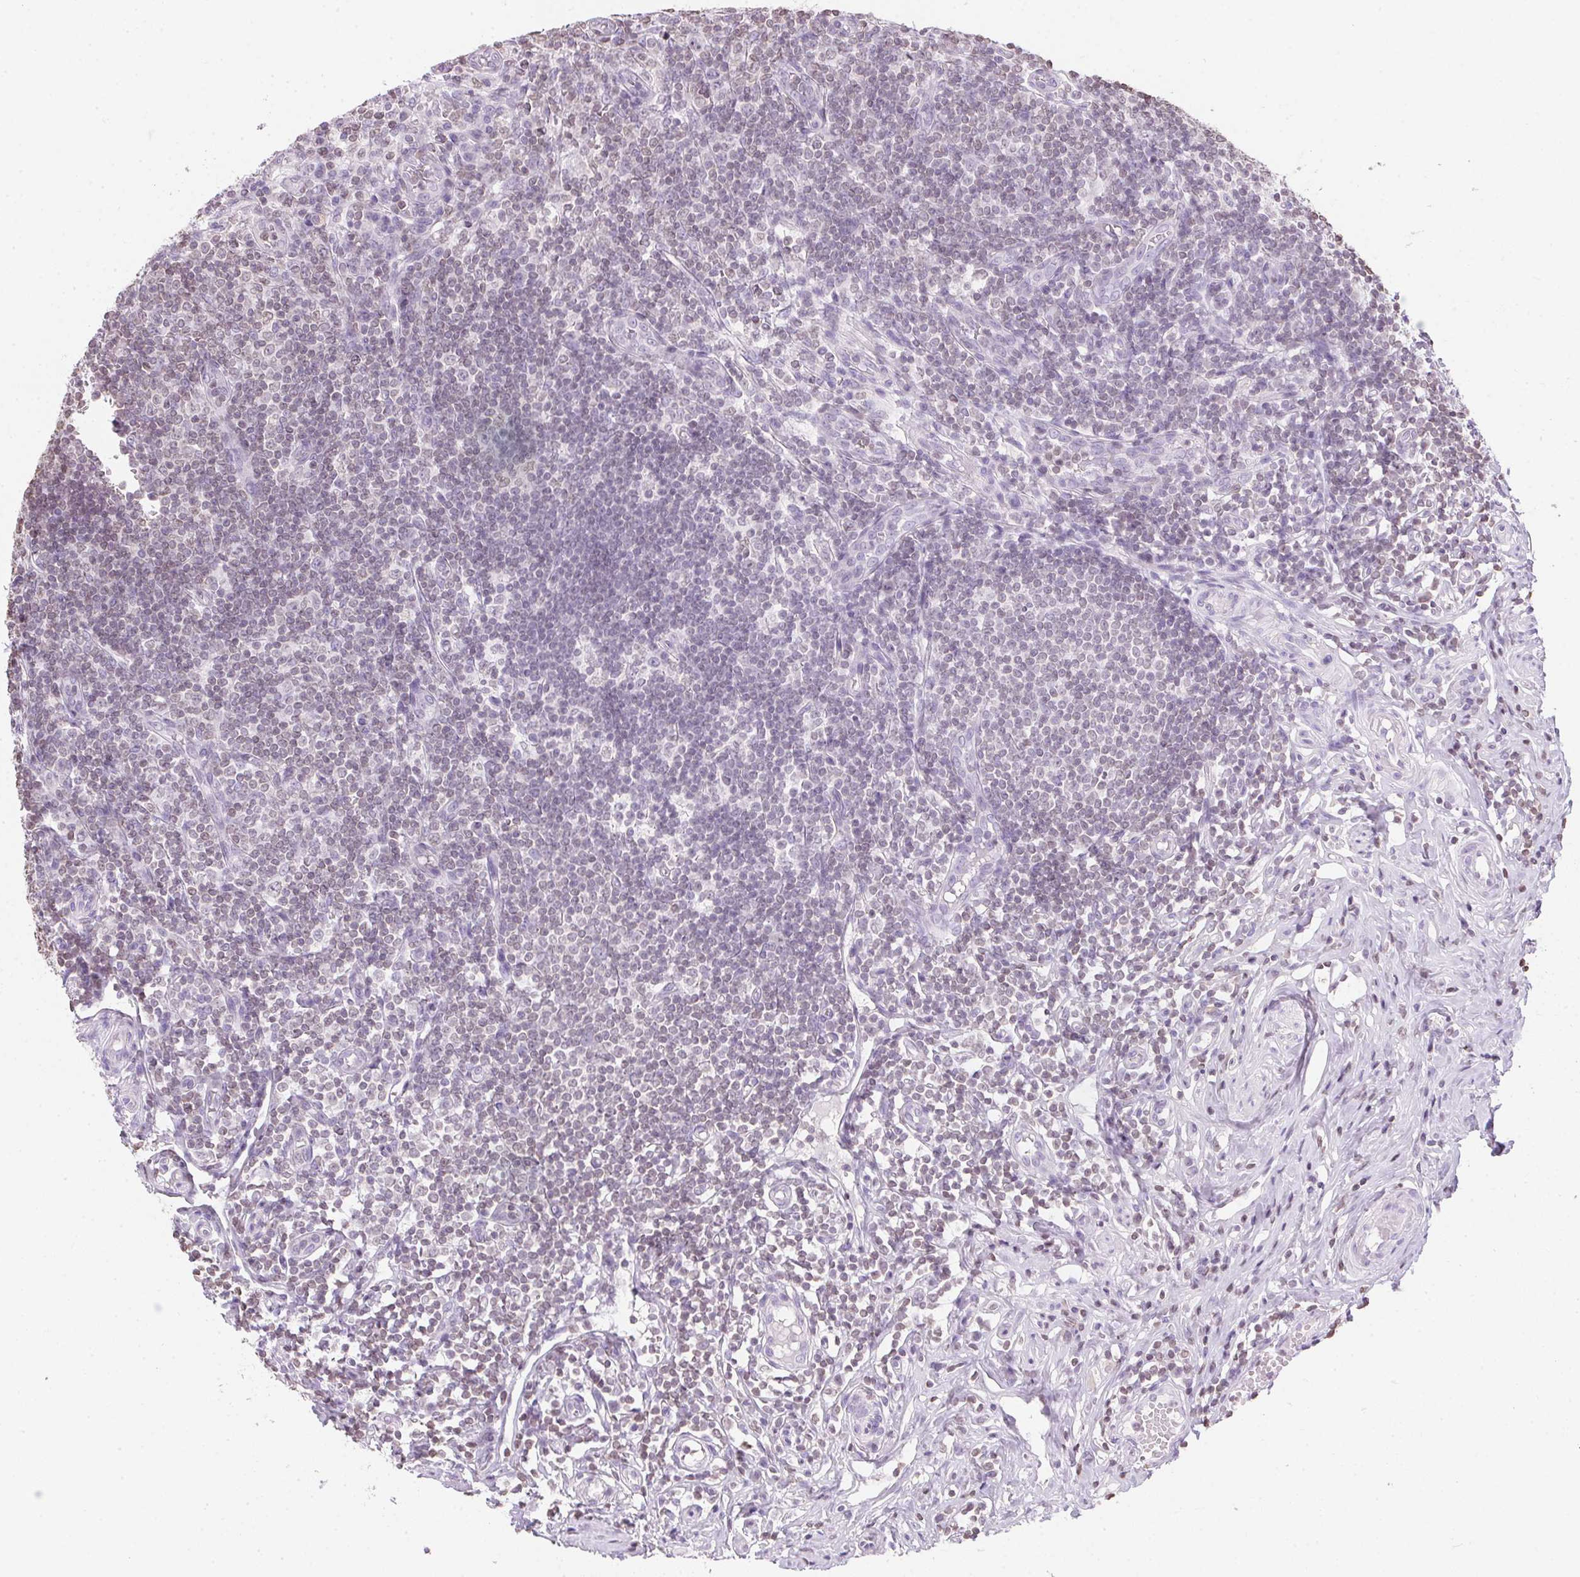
{"staining": {"intensity": "moderate", "quantity": "<25%", "location": "cytoplasmic/membranous"}, "tissue": "appendix", "cell_type": "Glandular cells", "image_type": "normal", "snomed": [{"axis": "morphology", "description": "Normal tissue, NOS"}, {"axis": "topography", "description": "Appendix"}], "caption": "The immunohistochemical stain highlights moderate cytoplasmic/membranous expression in glandular cells of unremarkable appendix. (DAB (3,3'-diaminobenzidine) = brown stain, brightfield microscopy at high magnification).", "gene": "PRL", "patient": {"sex": "male", "age": 18}}